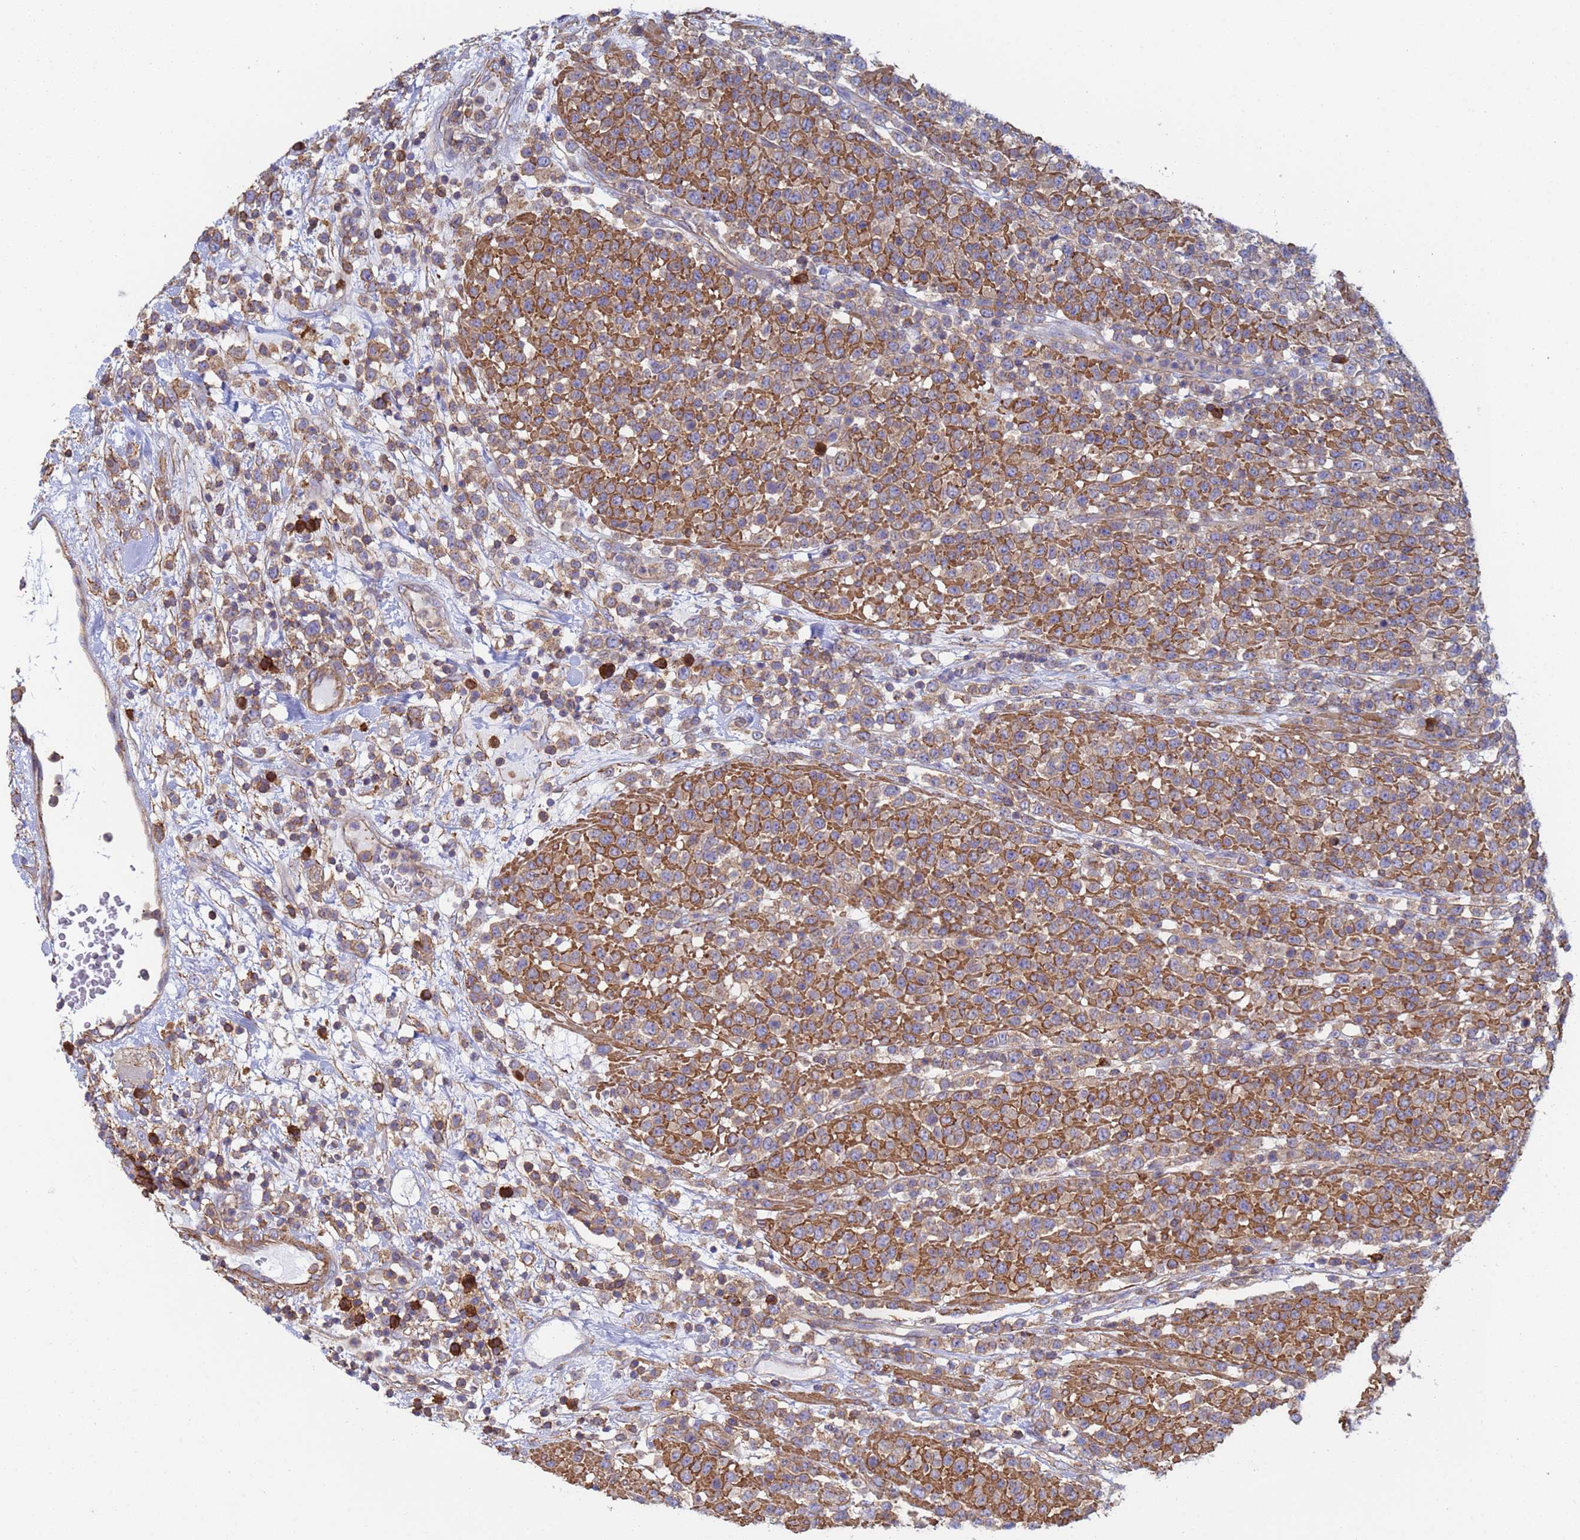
{"staining": {"intensity": "weak", "quantity": "25%-75%", "location": "cytoplasmic/membranous"}, "tissue": "lymphoma", "cell_type": "Tumor cells", "image_type": "cancer", "snomed": [{"axis": "morphology", "description": "Malignant lymphoma, non-Hodgkin's type, High grade"}, {"axis": "topography", "description": "Colon"}], "caption": "Protein expression analysis of high-grade malignant lymphoma, non-Hodgkin's type reveals weak cytoplasmic/membranous staining in about 25%-75% of tumor cells. The protein is stained brown, and the nuclei are stained in blue (DAB (3,3'-diaminobenzidine) IHC with brightfield microscopy, high magnification).", "gene": "ZNG1B", "patient": {"sex": "female", "age": 53}}